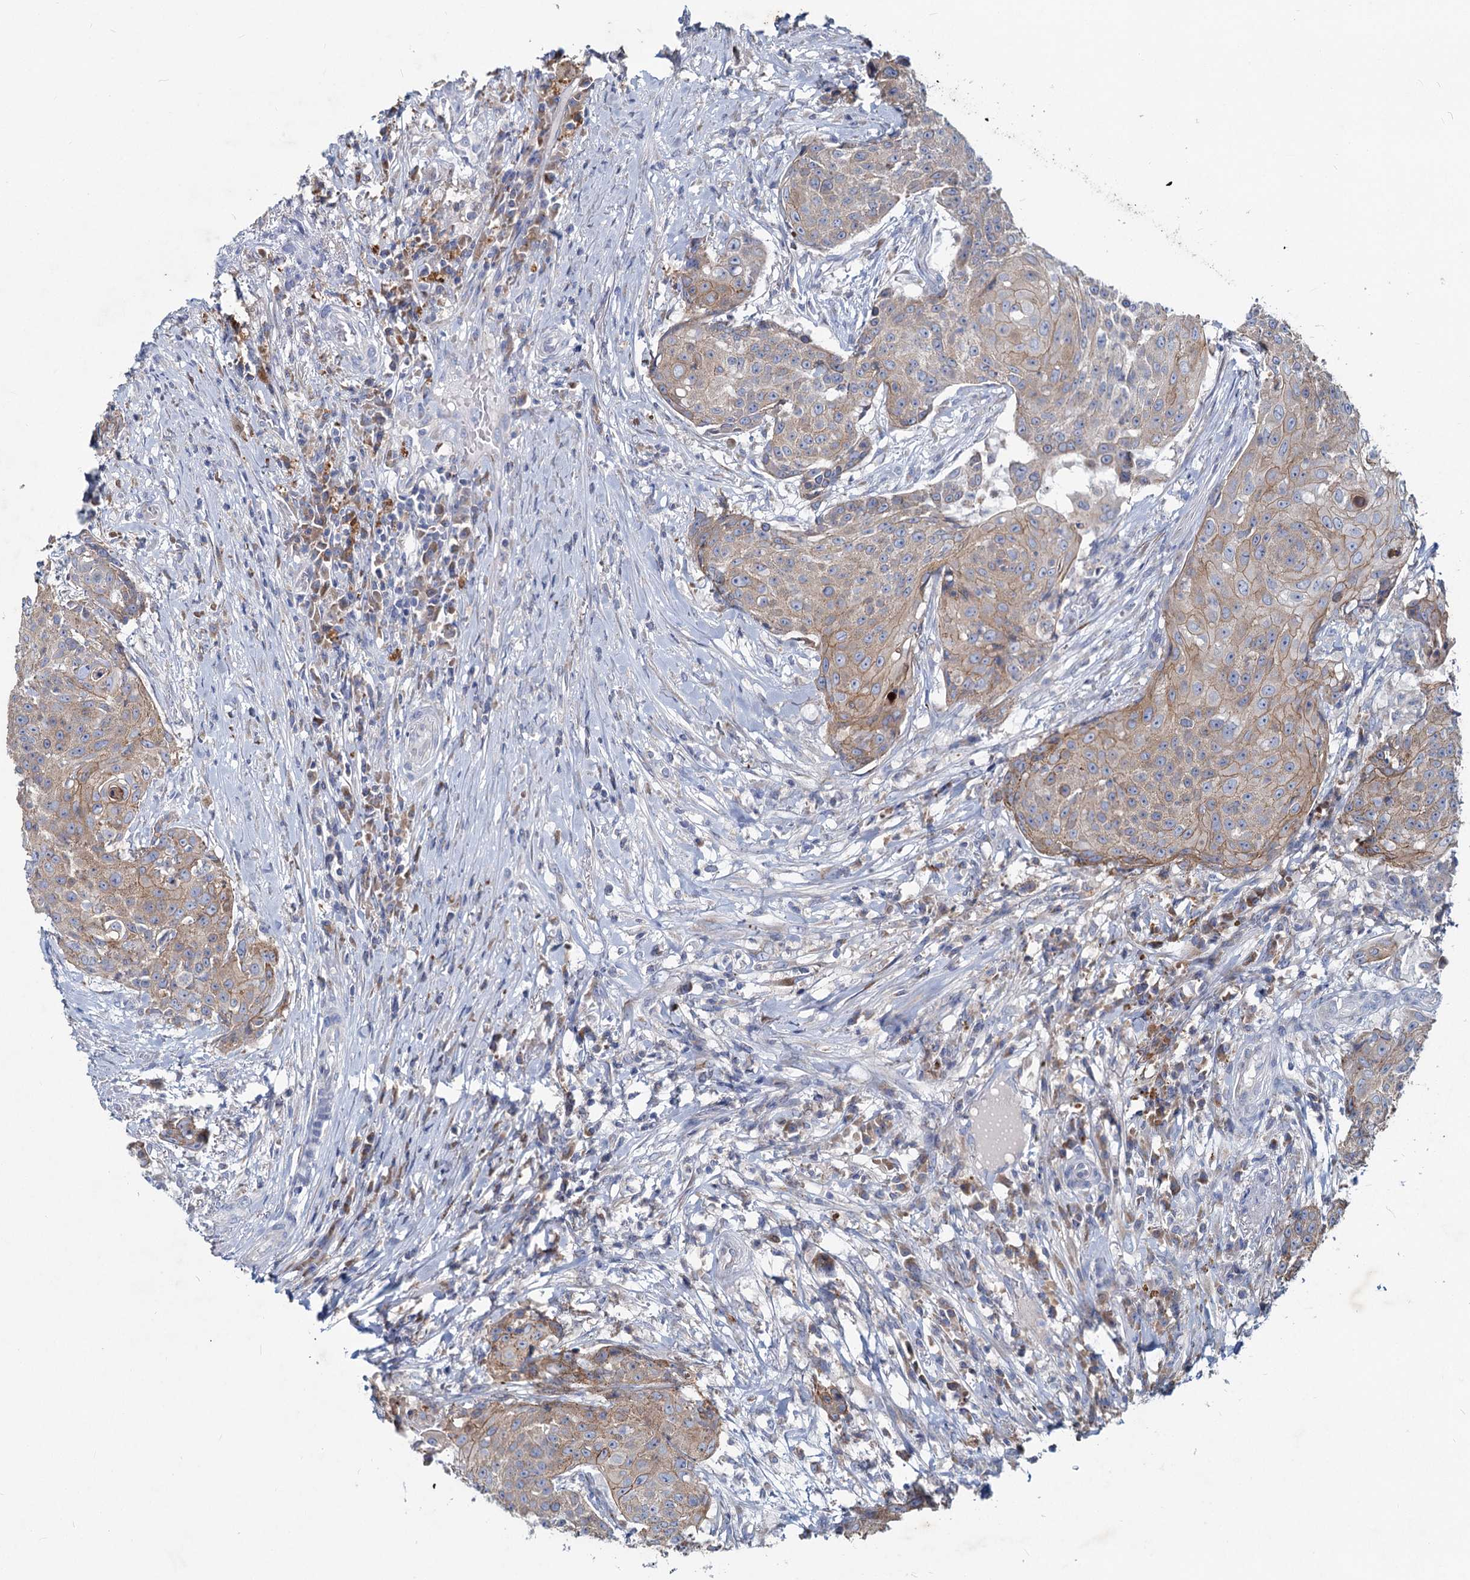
{"staining": {"intensity": "weak", "quantity": ">75%", "location": "cytoplasmic/membranous"}, "tissue": "urothelial cancer", "cell_type": "Tumor cells", "image_type": "cancer", "snomed": [{"axis": "morphology", "description": "Urothelial carcinoma, High grade"}, {"axis": "topography", "description": "Urinary bladder"}], "caption": "Tumor cells show low levels of weak cytoplasmic/membranous positivity in approximately >75% of cells in urothelial cancer.", "gene": "TMX2", "patient": {"sex": "female", "age": 63}}